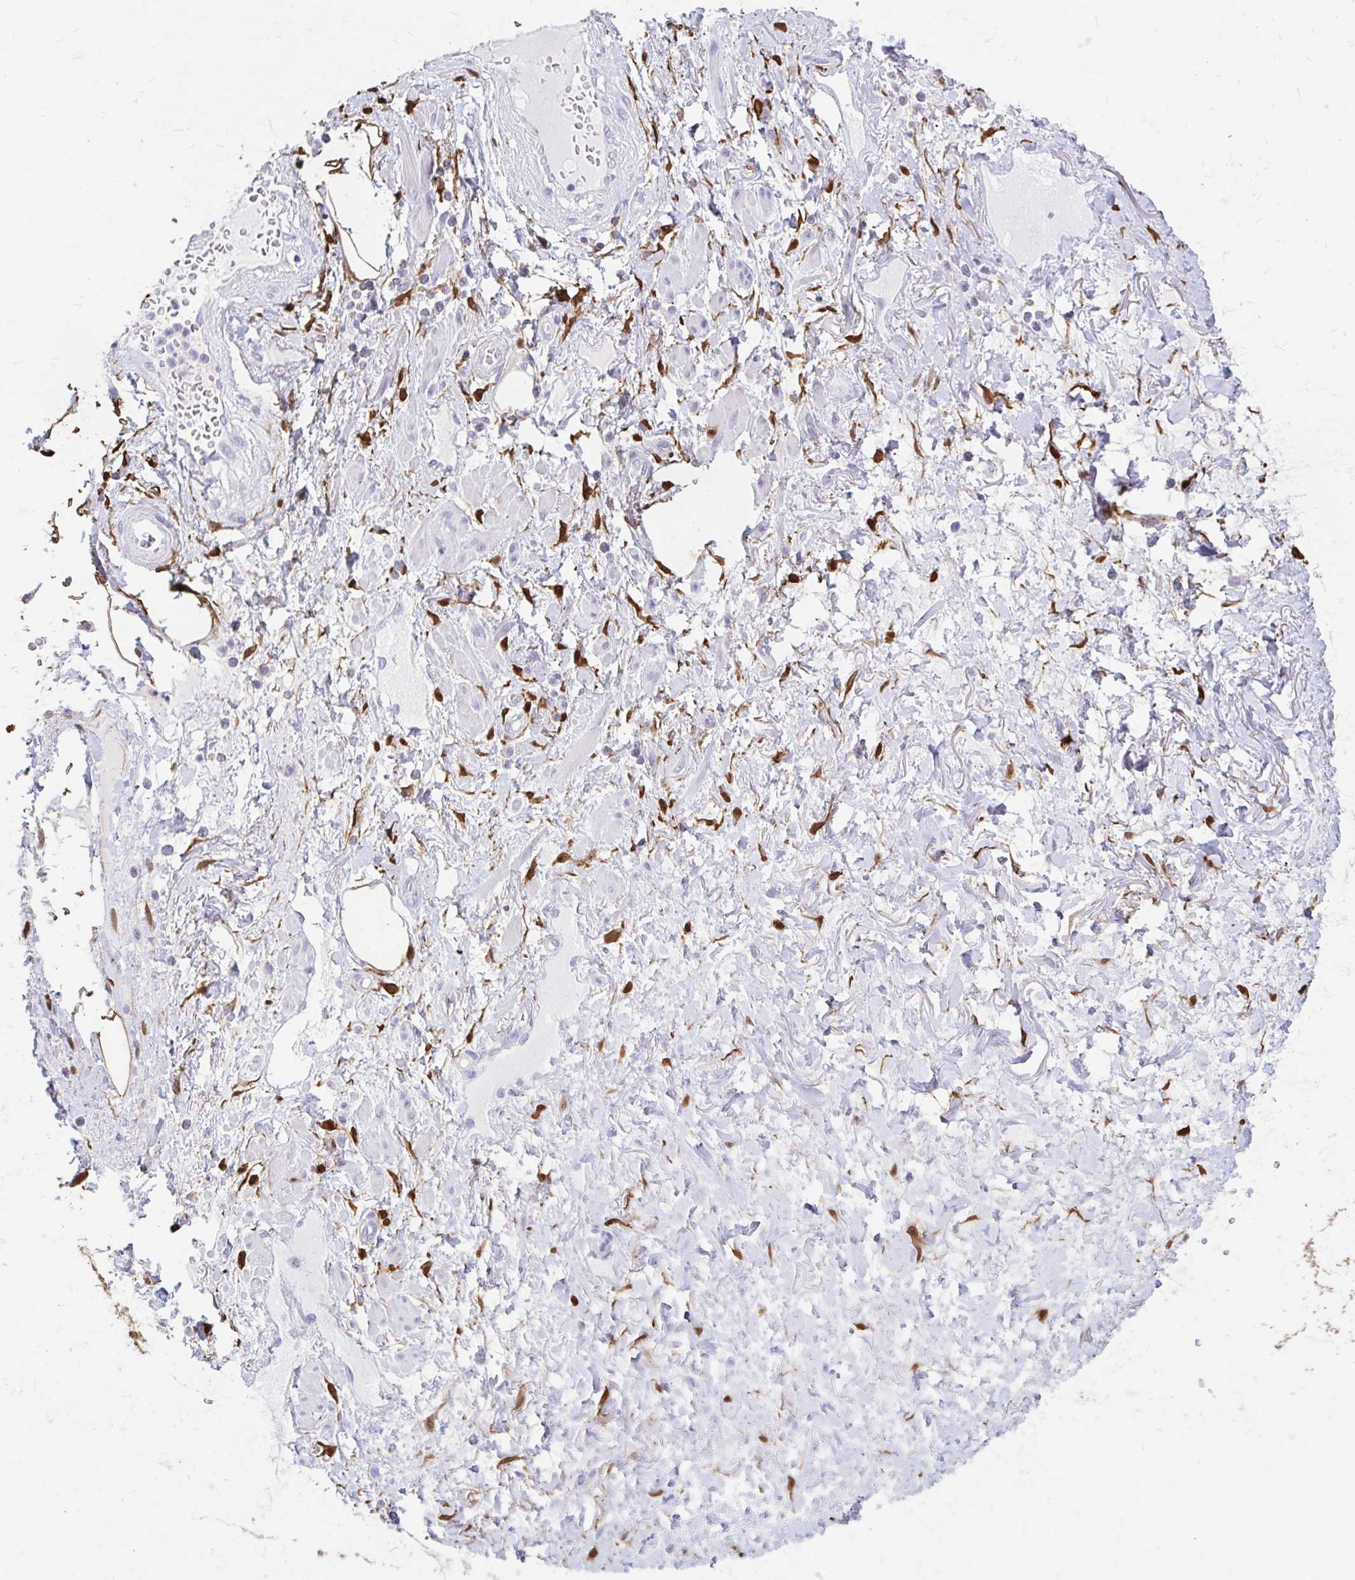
{"staining": {"intensity": "moderate", "quantity": ">75%", "location": "cytoplasmic/membranous"}, "tissue": "adipose tissue", "cell_type": "Adipocytes", "image_type": "normal", "snomed": [{"axis": "morphology", "description": "Normal tissue, NOS"}, {"axis": "topography", "description": "Vagina"}, {"axis": "topography", "description": "Peripheral nerve tissue"}], "caption": "Adipose tissue stained with DAB immunohistochemistry displays medium levels of moderate cytoplasmic/membranous positivity in approximately >75% of adipocytes.", "gene": "ADH1A", "patient": {"sex": "female", "age": 71}}